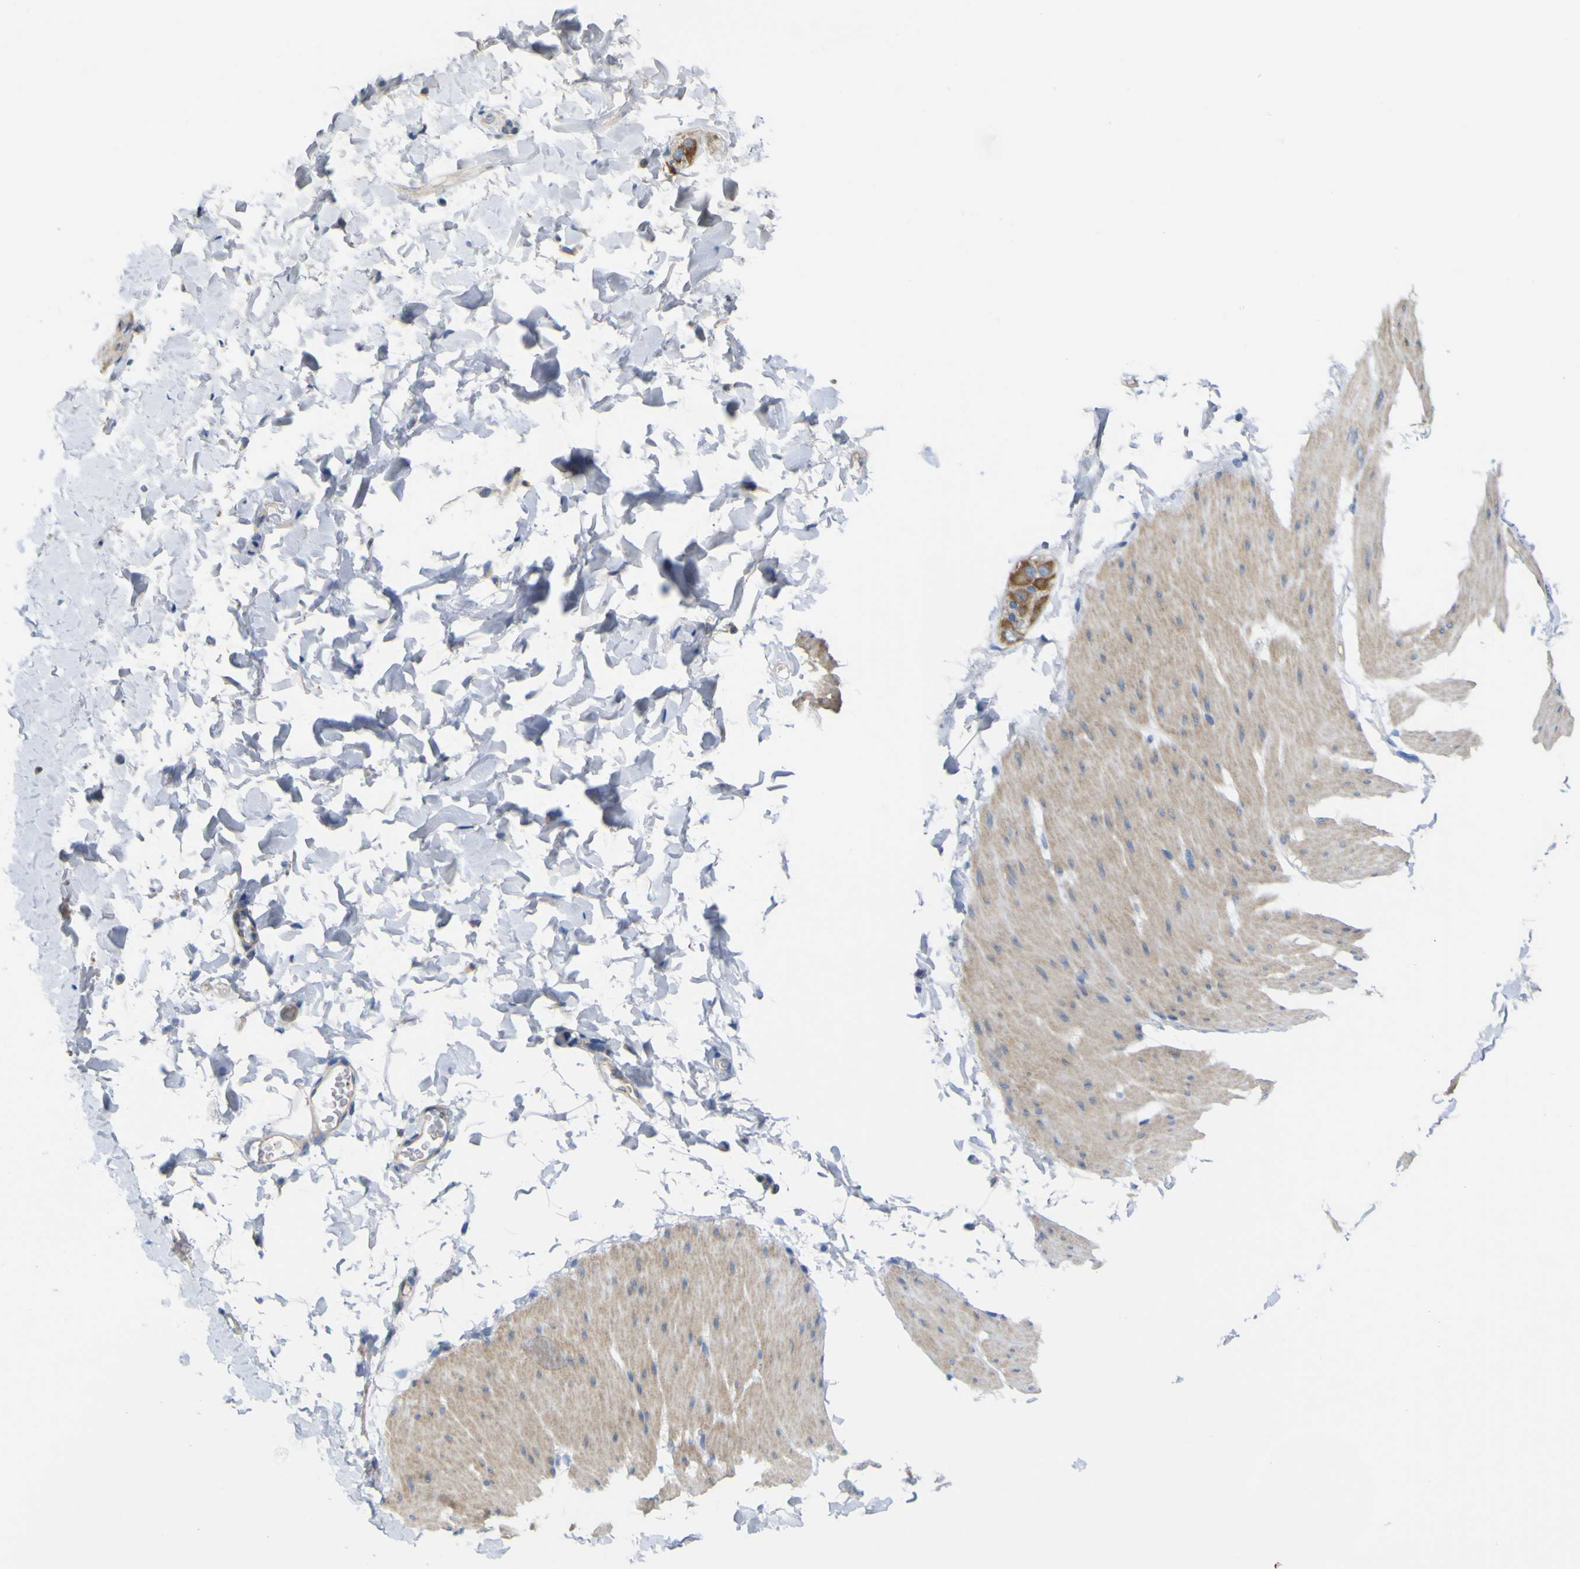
{"staining": {"intensity": "weak", "quantity": "25%-75%", "location": "cytoplasmic/membranous"}, "tissue": "smooth muscle", "cell_type": "Smooth muscle cells", "image_type": "normal", "snomed": [{"axis": "morphology", "description": "Normal tissue, NOS"}, {"axis": "topography", "description": "Smooth muscle"}, {"axis": "topography", "description": "Colon"}], "caption": "A low amount of weak cytoplasmic/membranous staining is identified in approximately 25%-75% of smooth muscle cells in normal smooth muscle. The protein of interest is stained brown, and the nuclei are stained in blue (DAB IHC with brightfield microscopy, high magnification).", "gene": "MYEOV", "patient": {"sex": "male", "age": 67}}